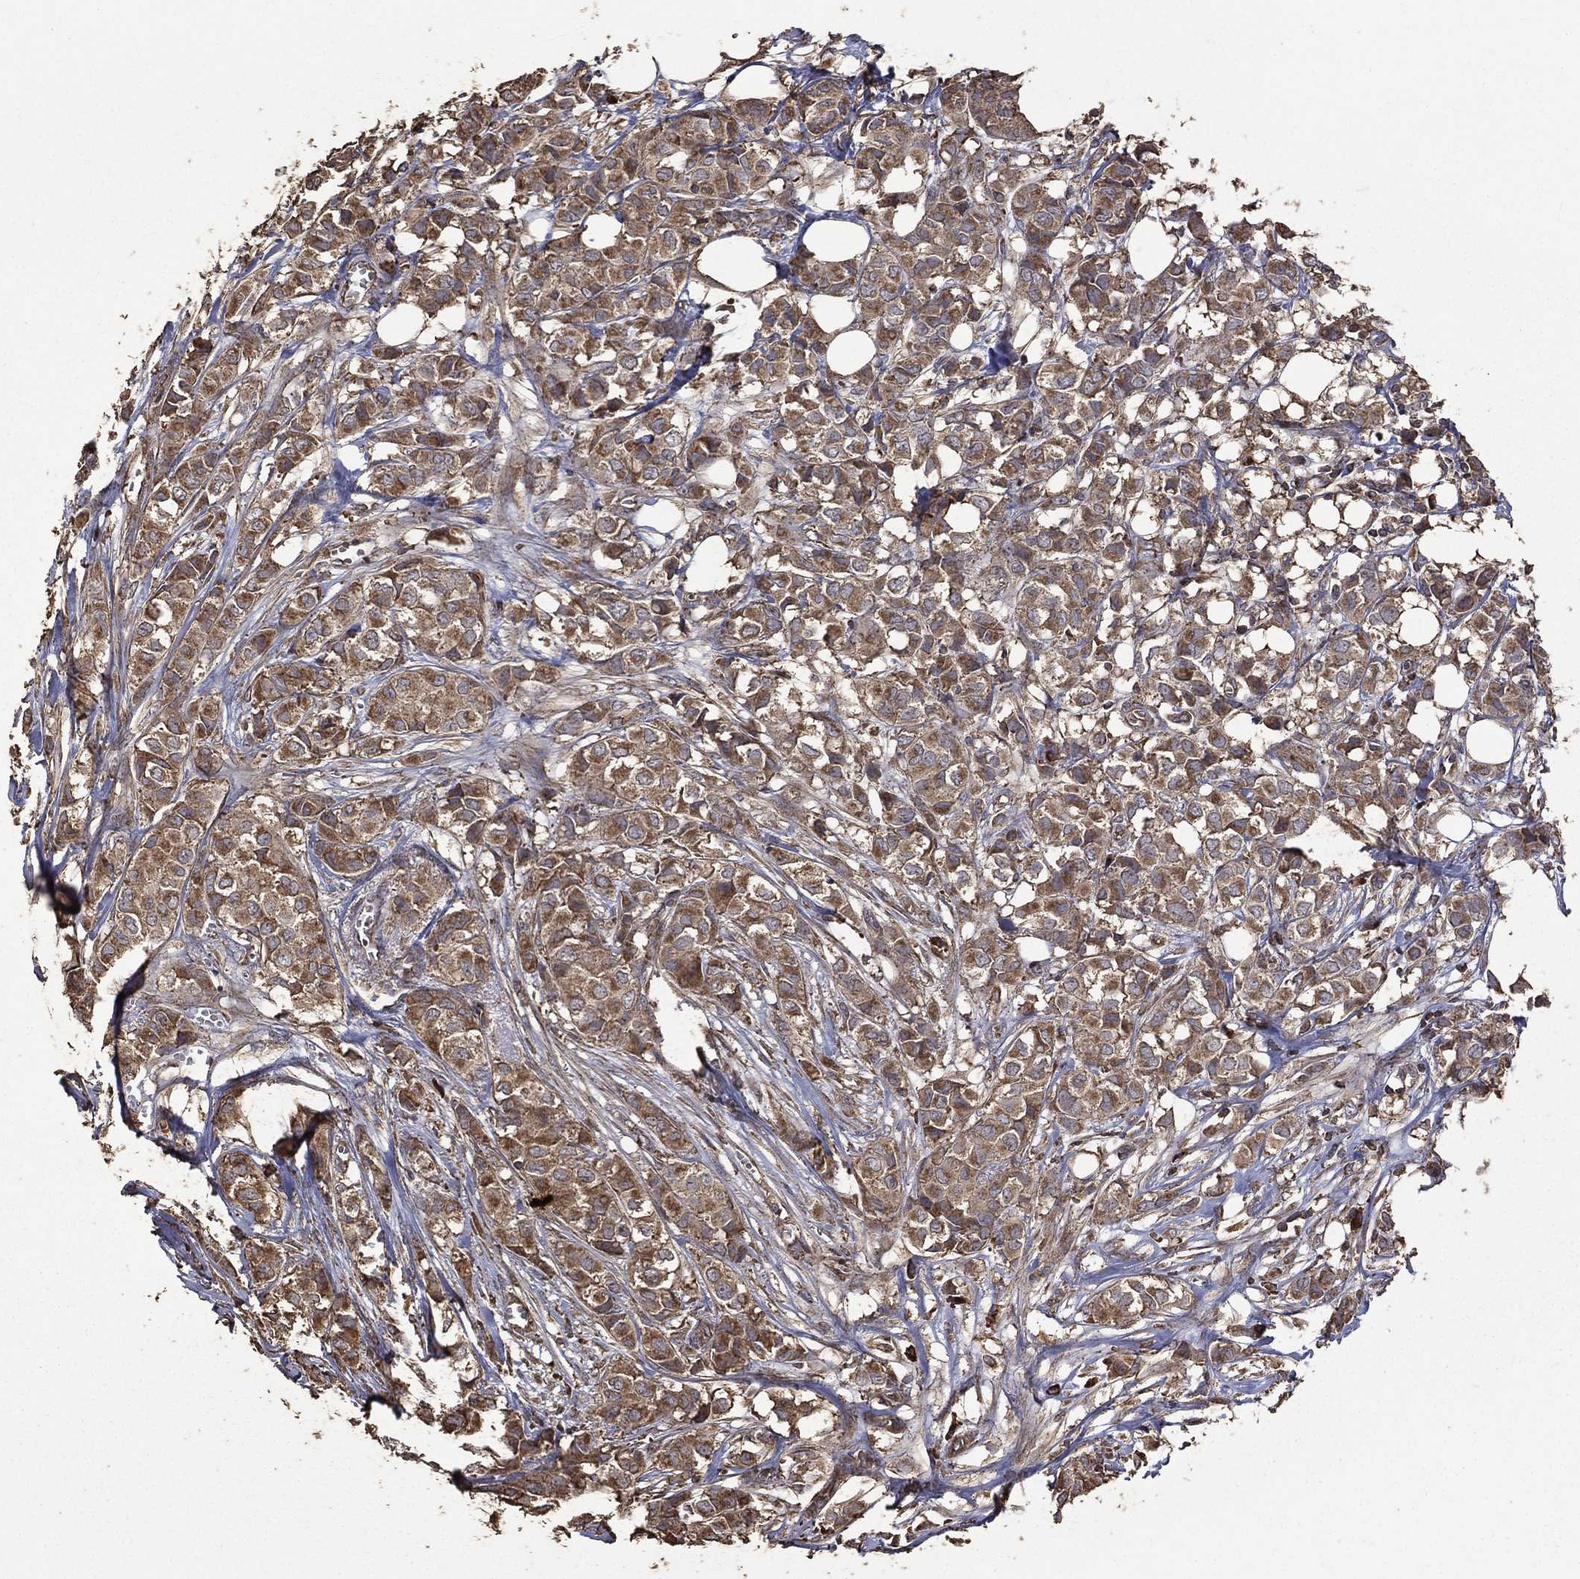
{"staining": {"intensity": "moderate", "quantity": ">75%", "location": "cytoplasmic/membranous"}, "tissue": "breast cancer", "cell_type": "Tumor cells", "image_type": "cancer", "snomed": [{"axis": "morphology", "description": "Duct carcinoma"}, {"axis": "topography", "description": "Breast"}], "caption": "About >75% of tumor cells in infiltrating ductal carcinoma (breast) demonstrate moderate cytoplasmic/membranous protein expression as visualized by brown immunohistochemical staining.", "gene": "METTL27", "patient": {"sex": "female", "age": 85}}